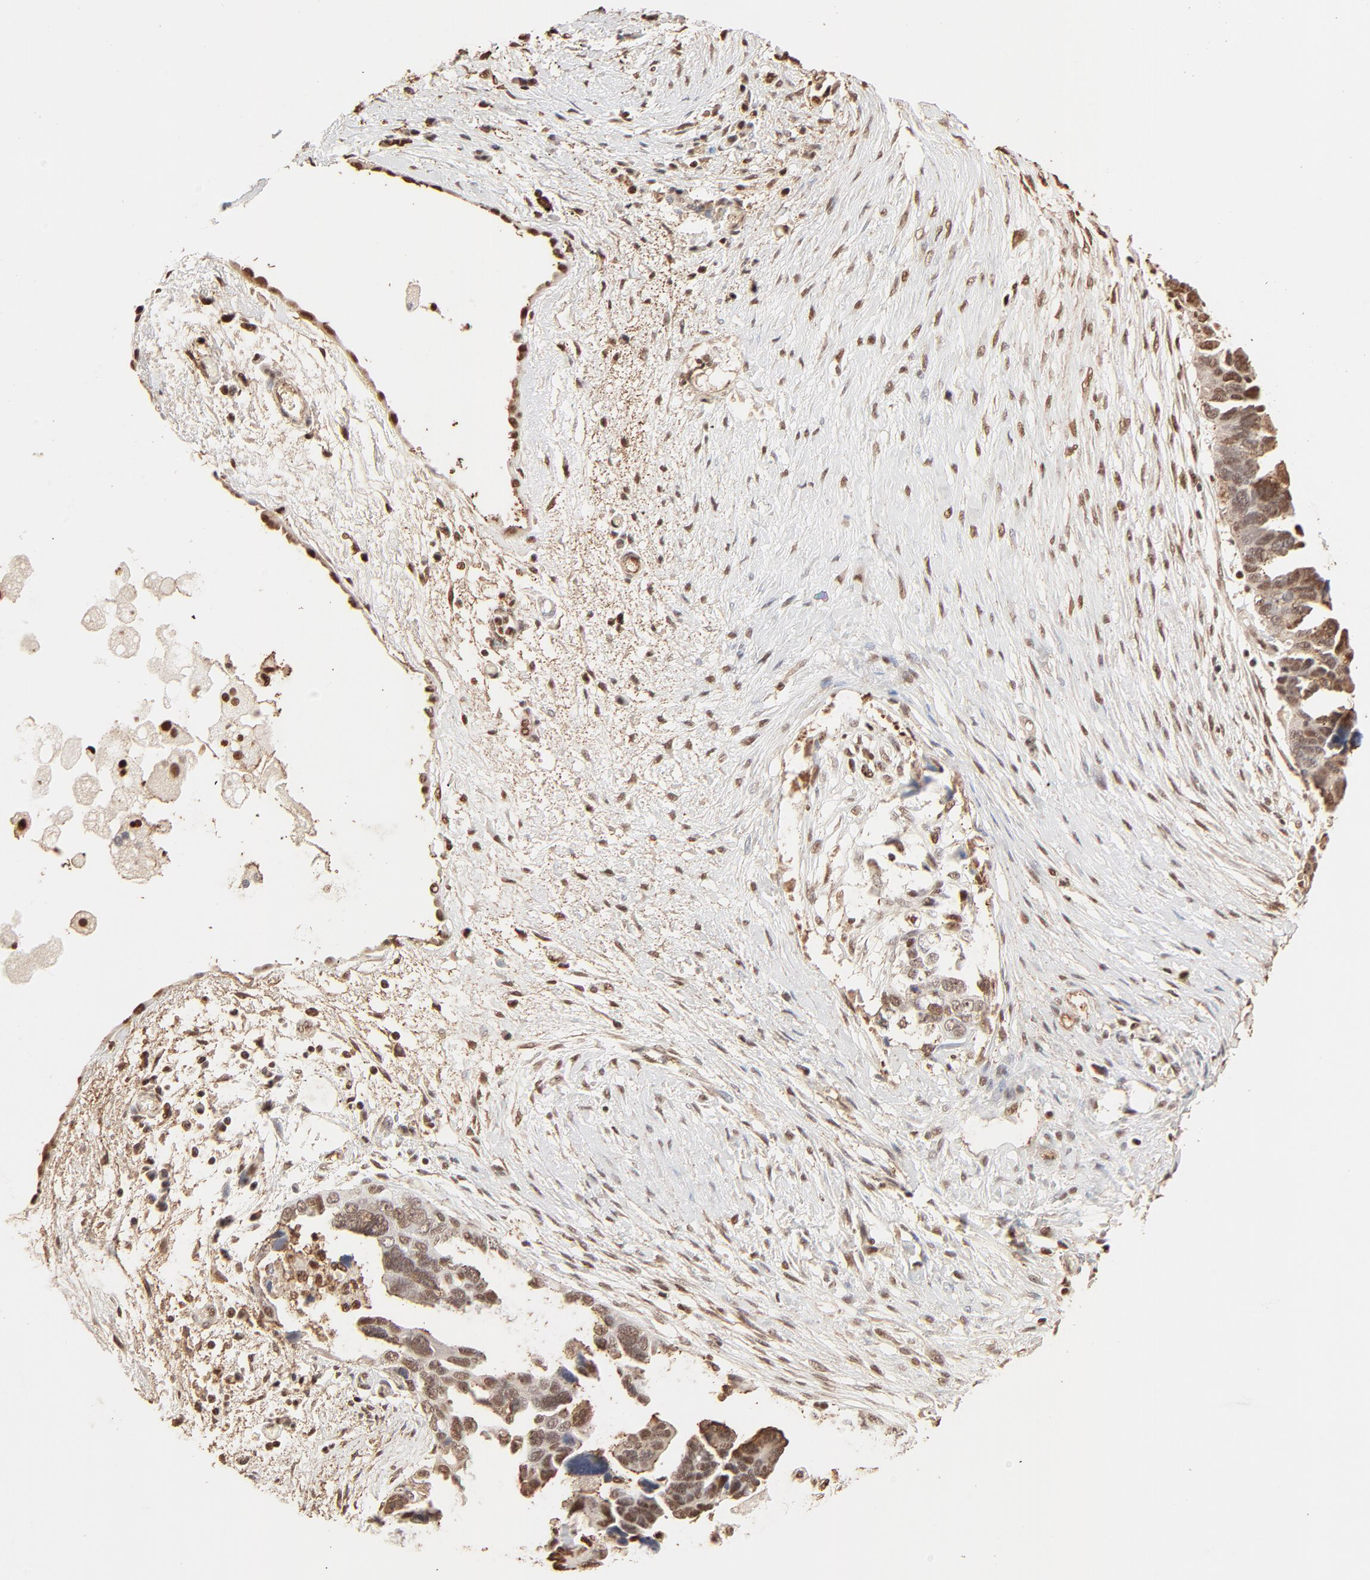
{"staining": {"intensity": "strong", "quantity": ">75%", "location": "cytoplasmic/membranous,nuclear"}, "tissue": "ovarian cancer", "cell_type": "Tumor cells", "image_type": "cancer", "snomed": [{"axis": "morphology", "description": "Cystadenocarcinoma, serous, NOS"}, {"axis": "topography", "description": "Ovary"}], "caption": "Immunohistochemistry of ovarian cancer (serous cystadenocarcinoma) exhibits high levels of strong cytoplasmic/membranous and nuclear staining in about >75% of tumor cells.", "gene": "FAM50A", "patient": {"sex": "female", "age": 63}}